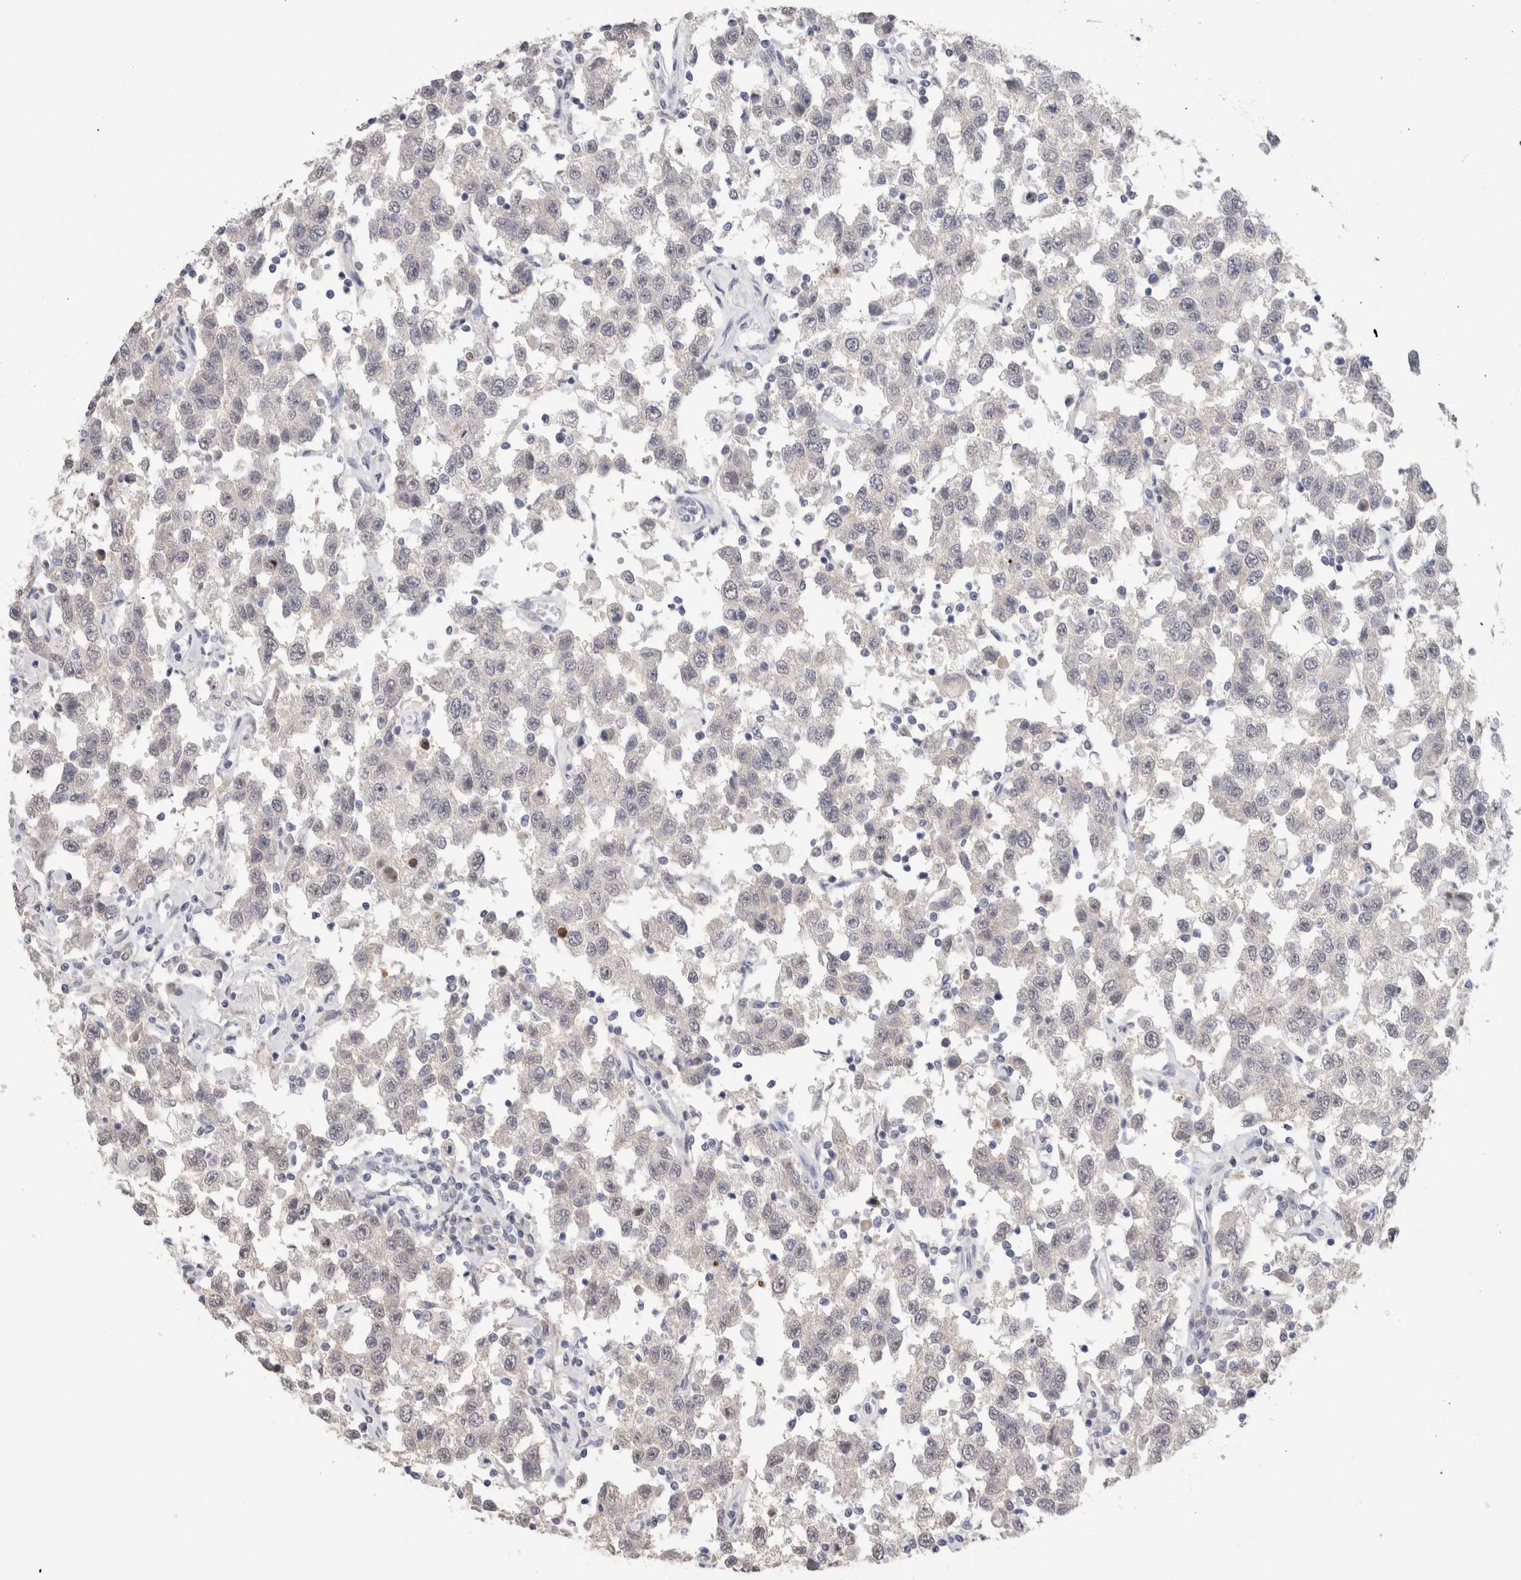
{"staining": {"intensity": "negative", "quantity": "none", "location": "none"}, "tissue": "testis cancer", "cell_type": "Tumor cells", "image_type": "cancer", "snomed": [{"axis": "morphology", "description": "Seminoma, NOS"}, {"axis": "topography", "description": "Testis"}], "caption": "Tumor cells are negative for brown protein staining in testis cancer.", "gene": "CADM3", "patient": {"sex": "male", "age": 41}}